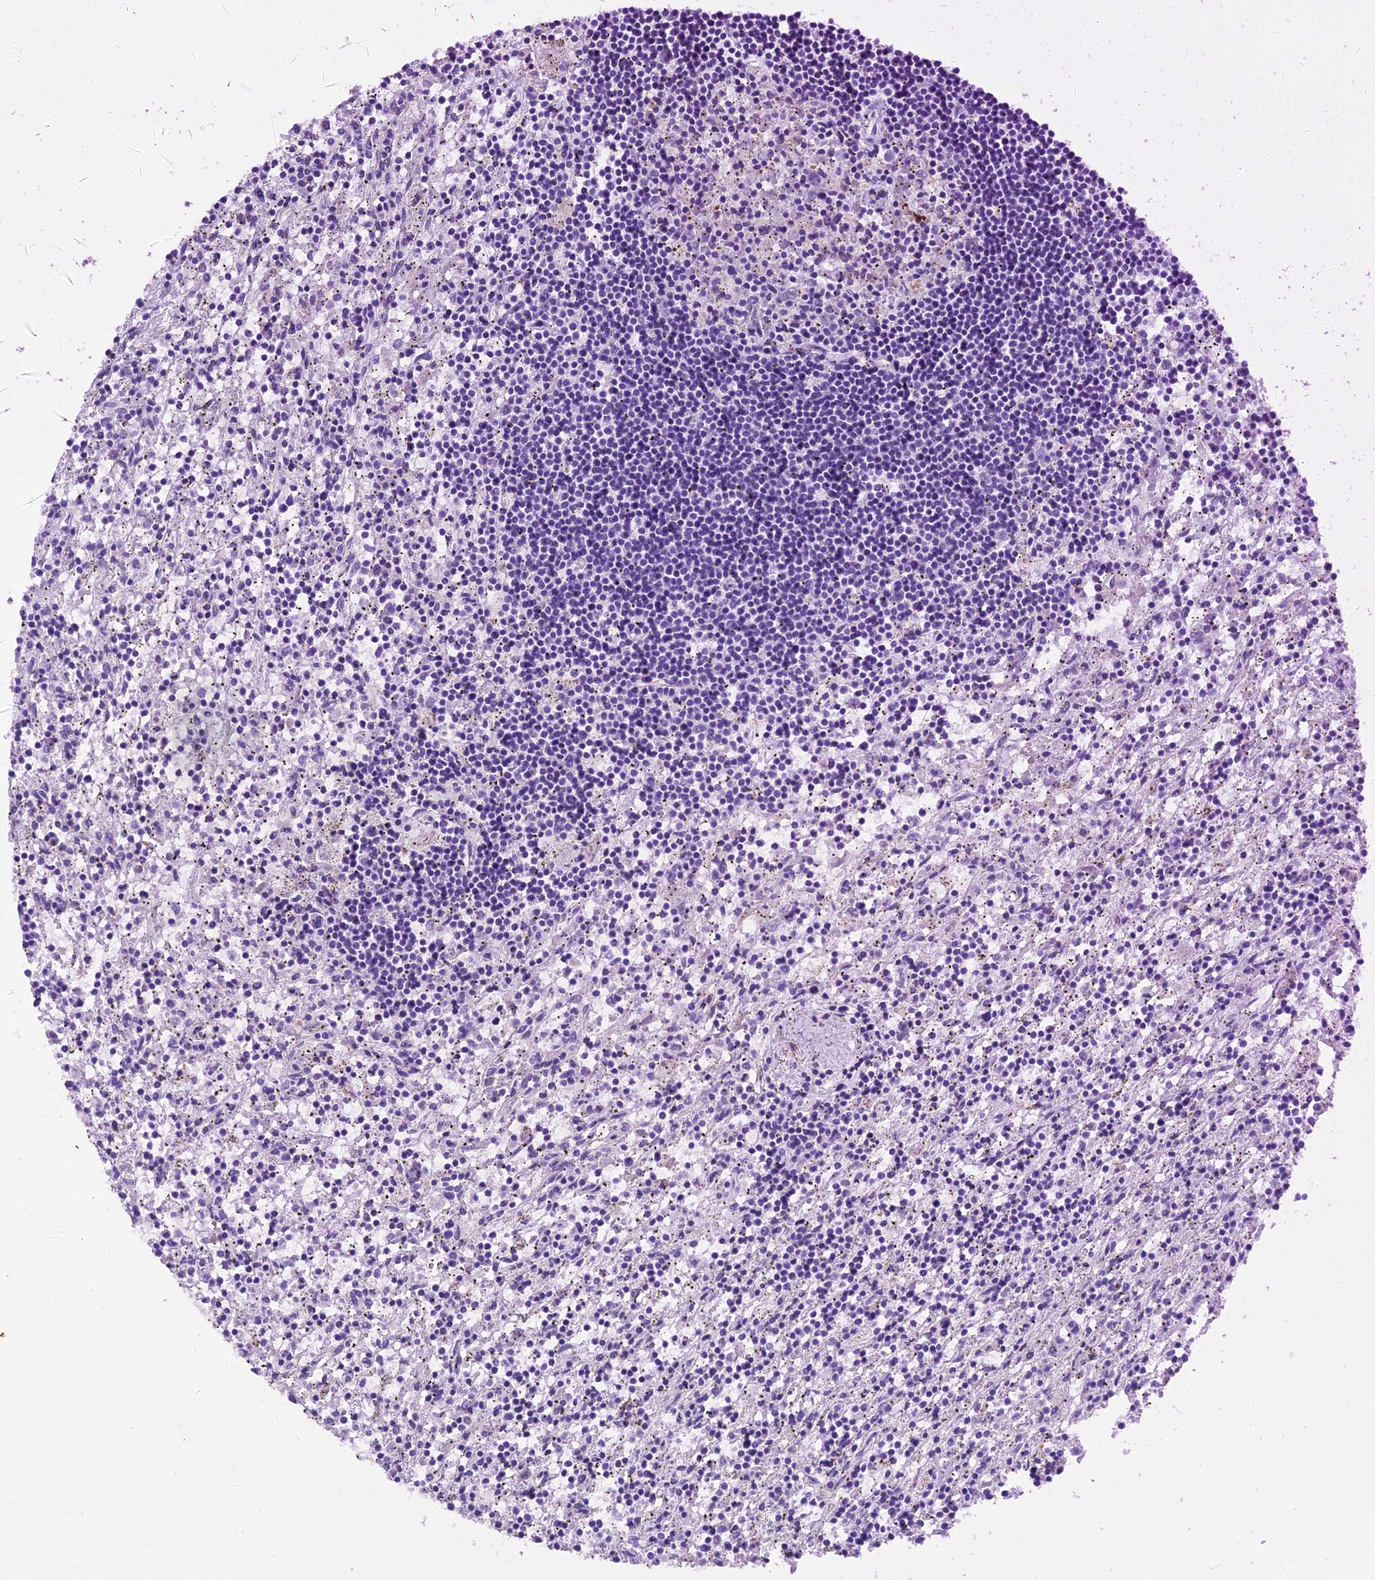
{"staining": {"intensity": "negative", "quantity": "none", "location": "none"}, "tissue": "lymphoma", "cell_type": "Tumor cells", "image_type": "cancer", "snomed": [{"axis": "morphology", "description": "Malignant lymphoma, non-Hodgkin's type, Low grade"}, {"axis": "topography", "description": "Spleen"}], "caption": "Tumor cells are negative for brown protein staining in lymphoma. (Immunohistochemistry (ihc), brightfield microscopy, high magnification).", "gene": "C12orf29", "patient": {"sex": "male", "age": 76}}